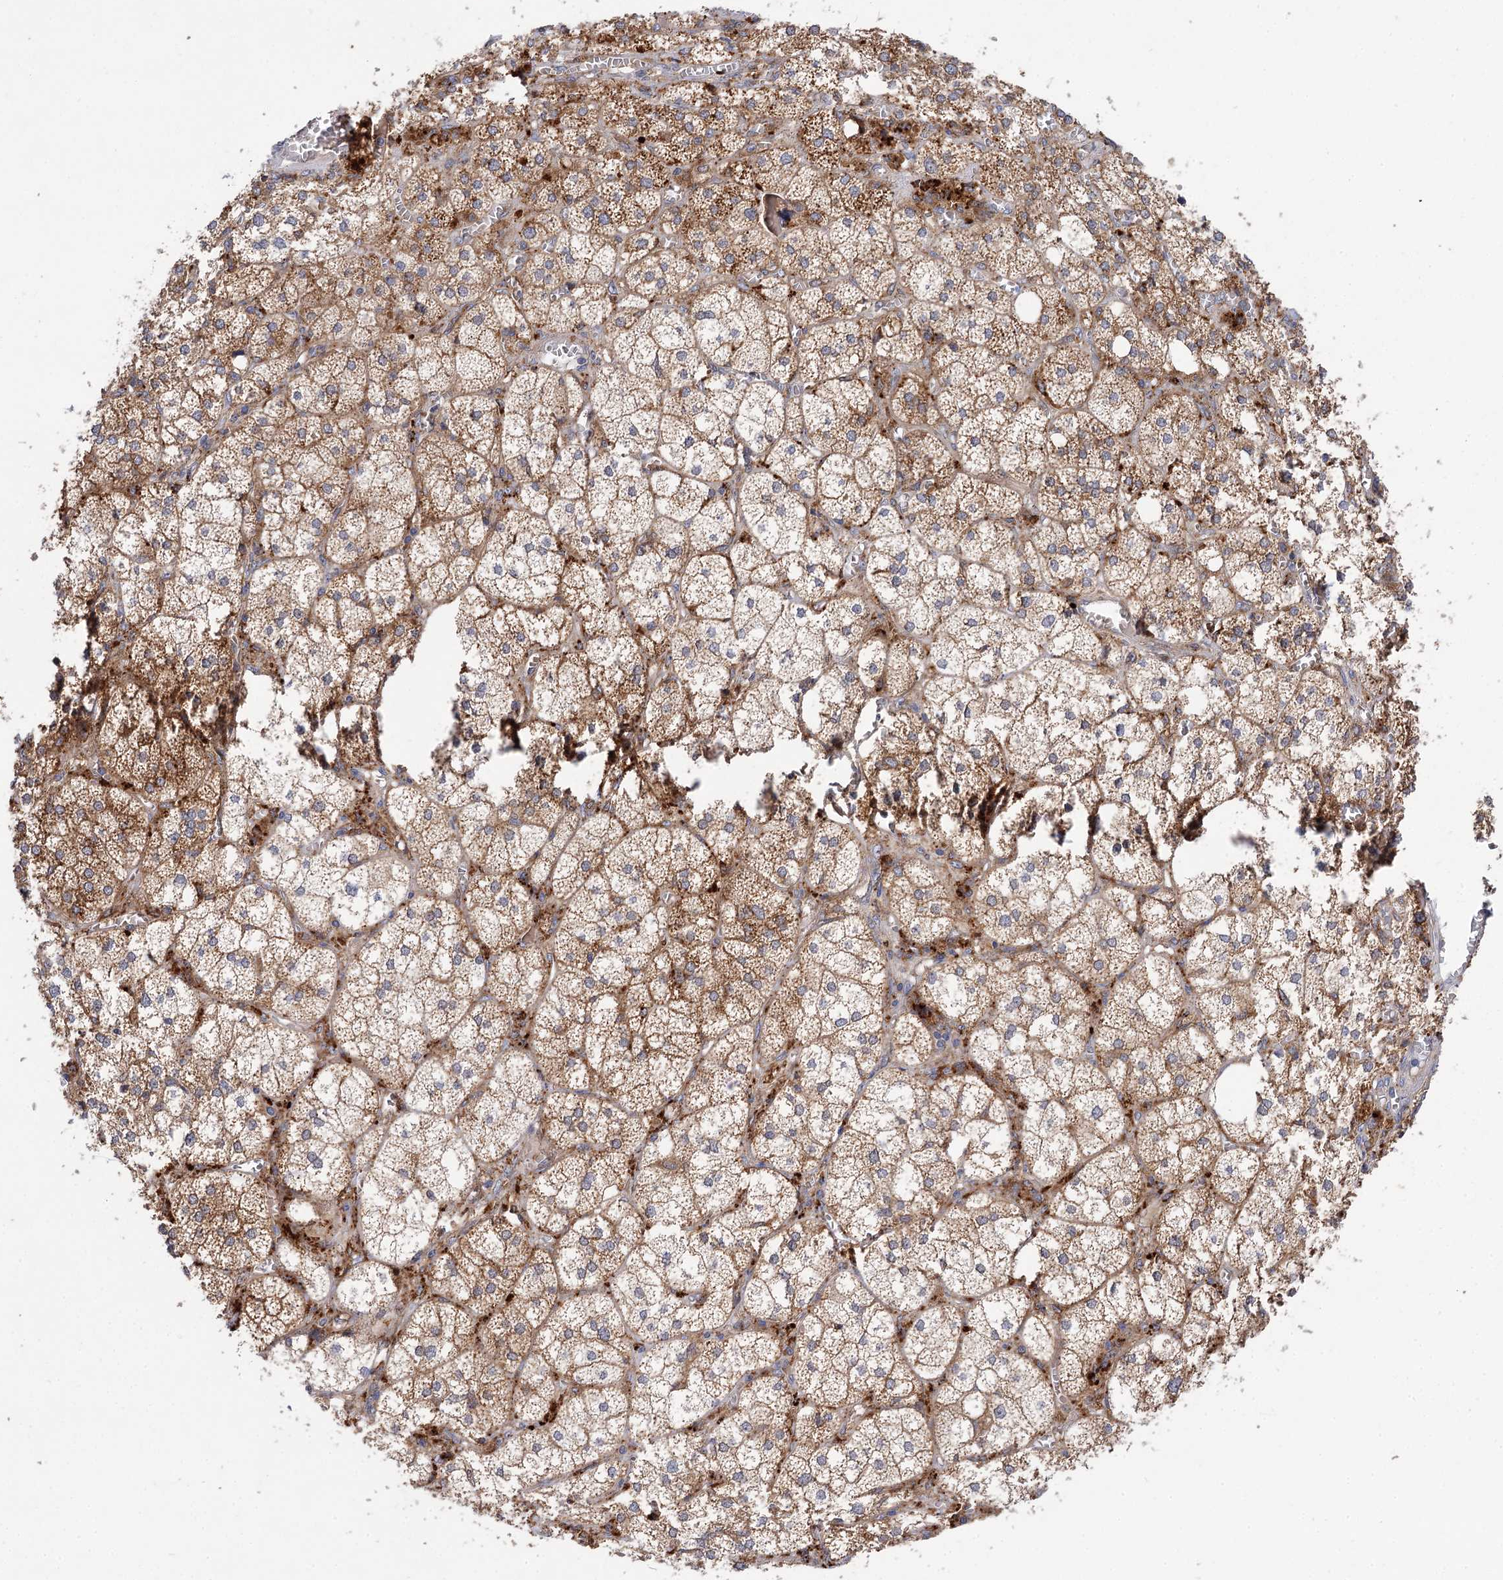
{"staining": {"intensity": "strong", "quantity": ">75%", "location": "cytoplasmic/membranous"}, "tissue": "adrenal gland", "cell_type": "Glandular cells", "image_type": "normal", "snomed": [{"axis": "morphology", "description": "Normal tissue, NOS"}, {"axis": "topography", "description": "Adrenal gland"}], "caption": "Glandular cells demonstrate high levels of strong cytoplasmic/membranous positivity in about >75% of cells in benign adrenal gland. Ihc stains the protein of interest in brown and the nuclei are stained blue.", "gene": "PATL1", "patient": {"sex": "female", "age": 61}}